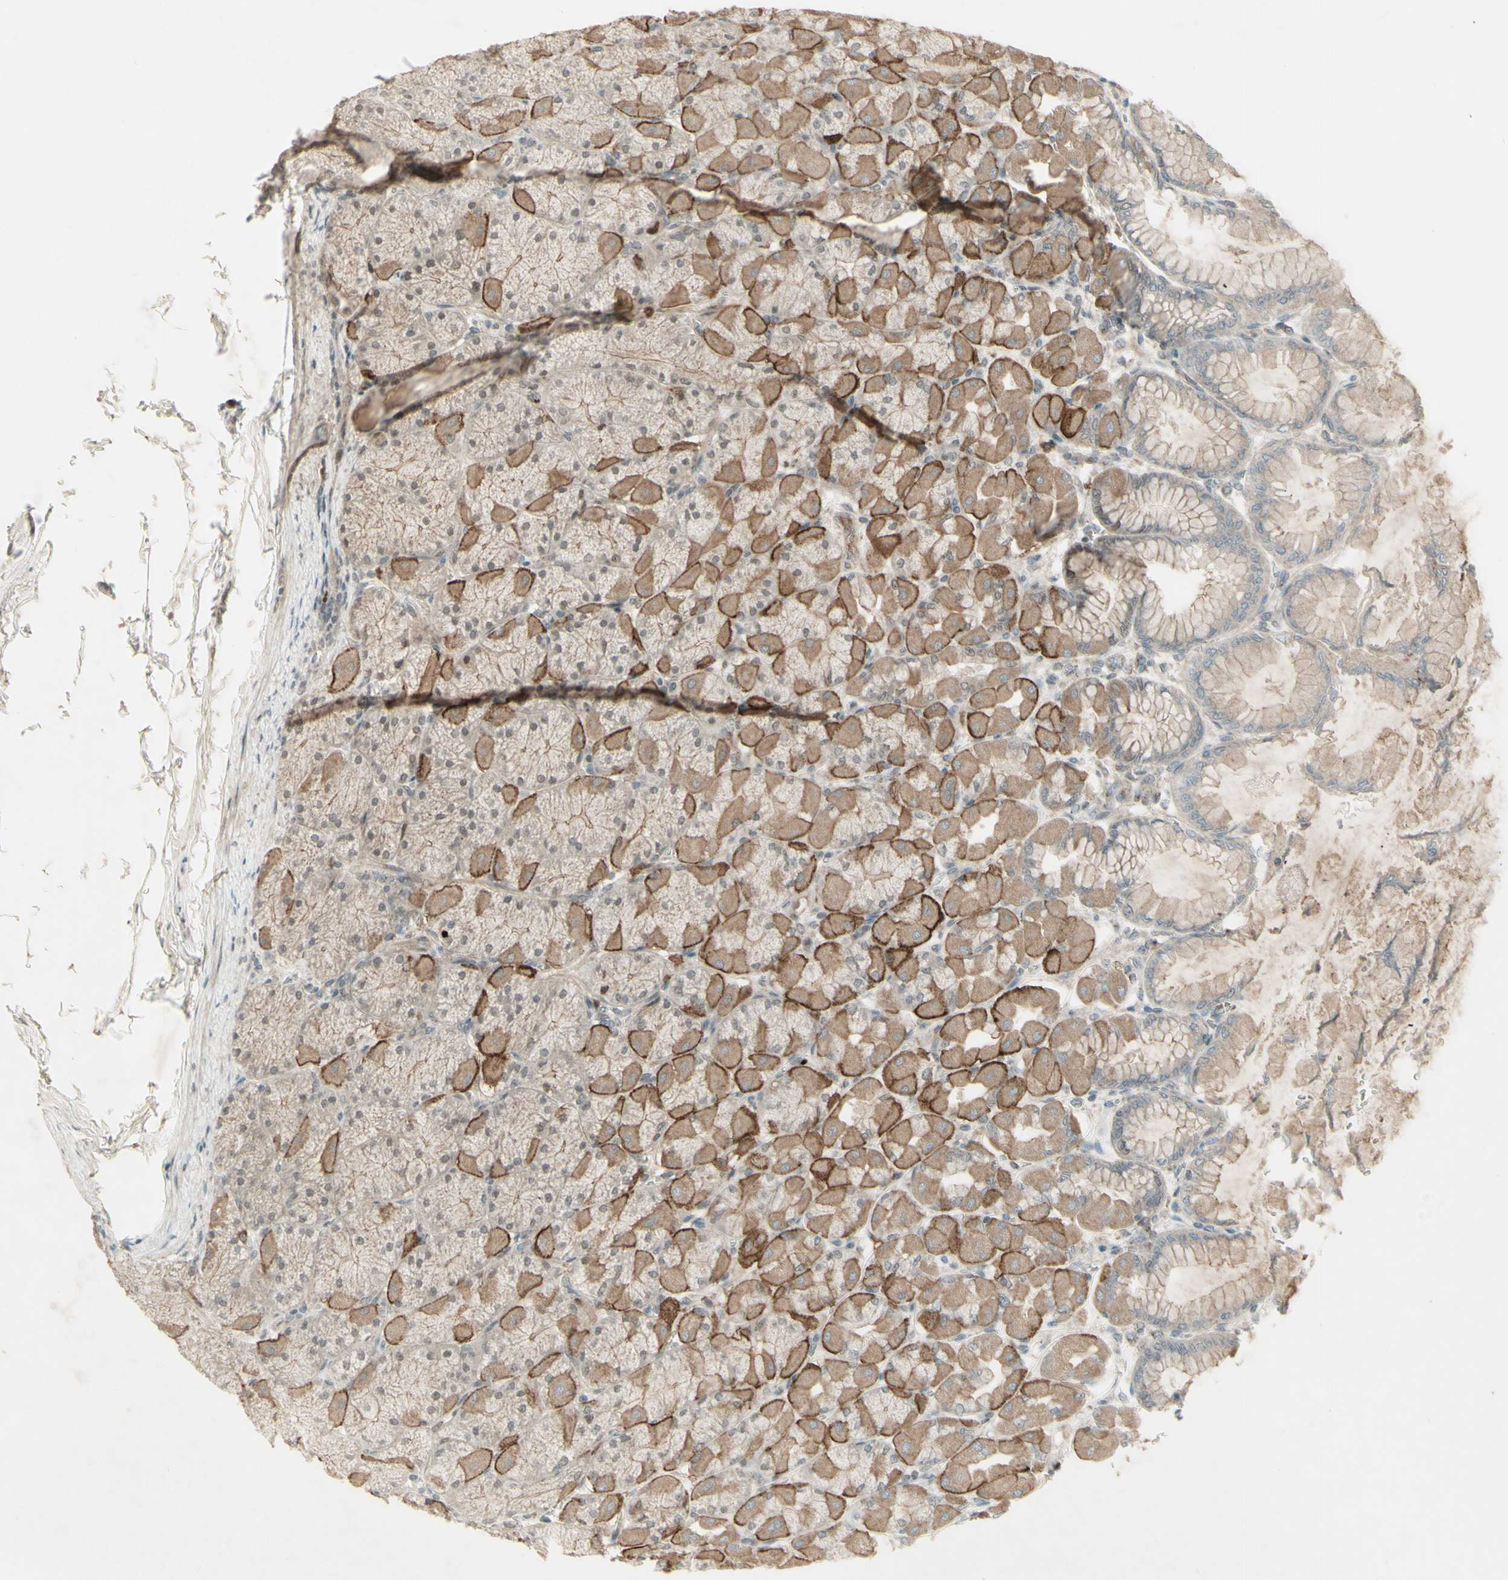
{"staining": {"intensity": "strong", "quantity": ">75%", "location": "cytoplasmic/membranous"}, "tissue": "stomach", "cell_type": "Glandular cells", "image_type": "normal", "snomed": [{"axis": "morphology", "description": "Normal tissue, NOS"}, {"axis": "topography", "description": "Stomach, upper"}], "caption": "Protein positivity by immunohistochemistry demonstrates strong cytoplasmic/membranous staining in about >75% of glandular cells in normal stomach.", "gene": "MSH6", "patient": {"sex": "female", "age": 56}}